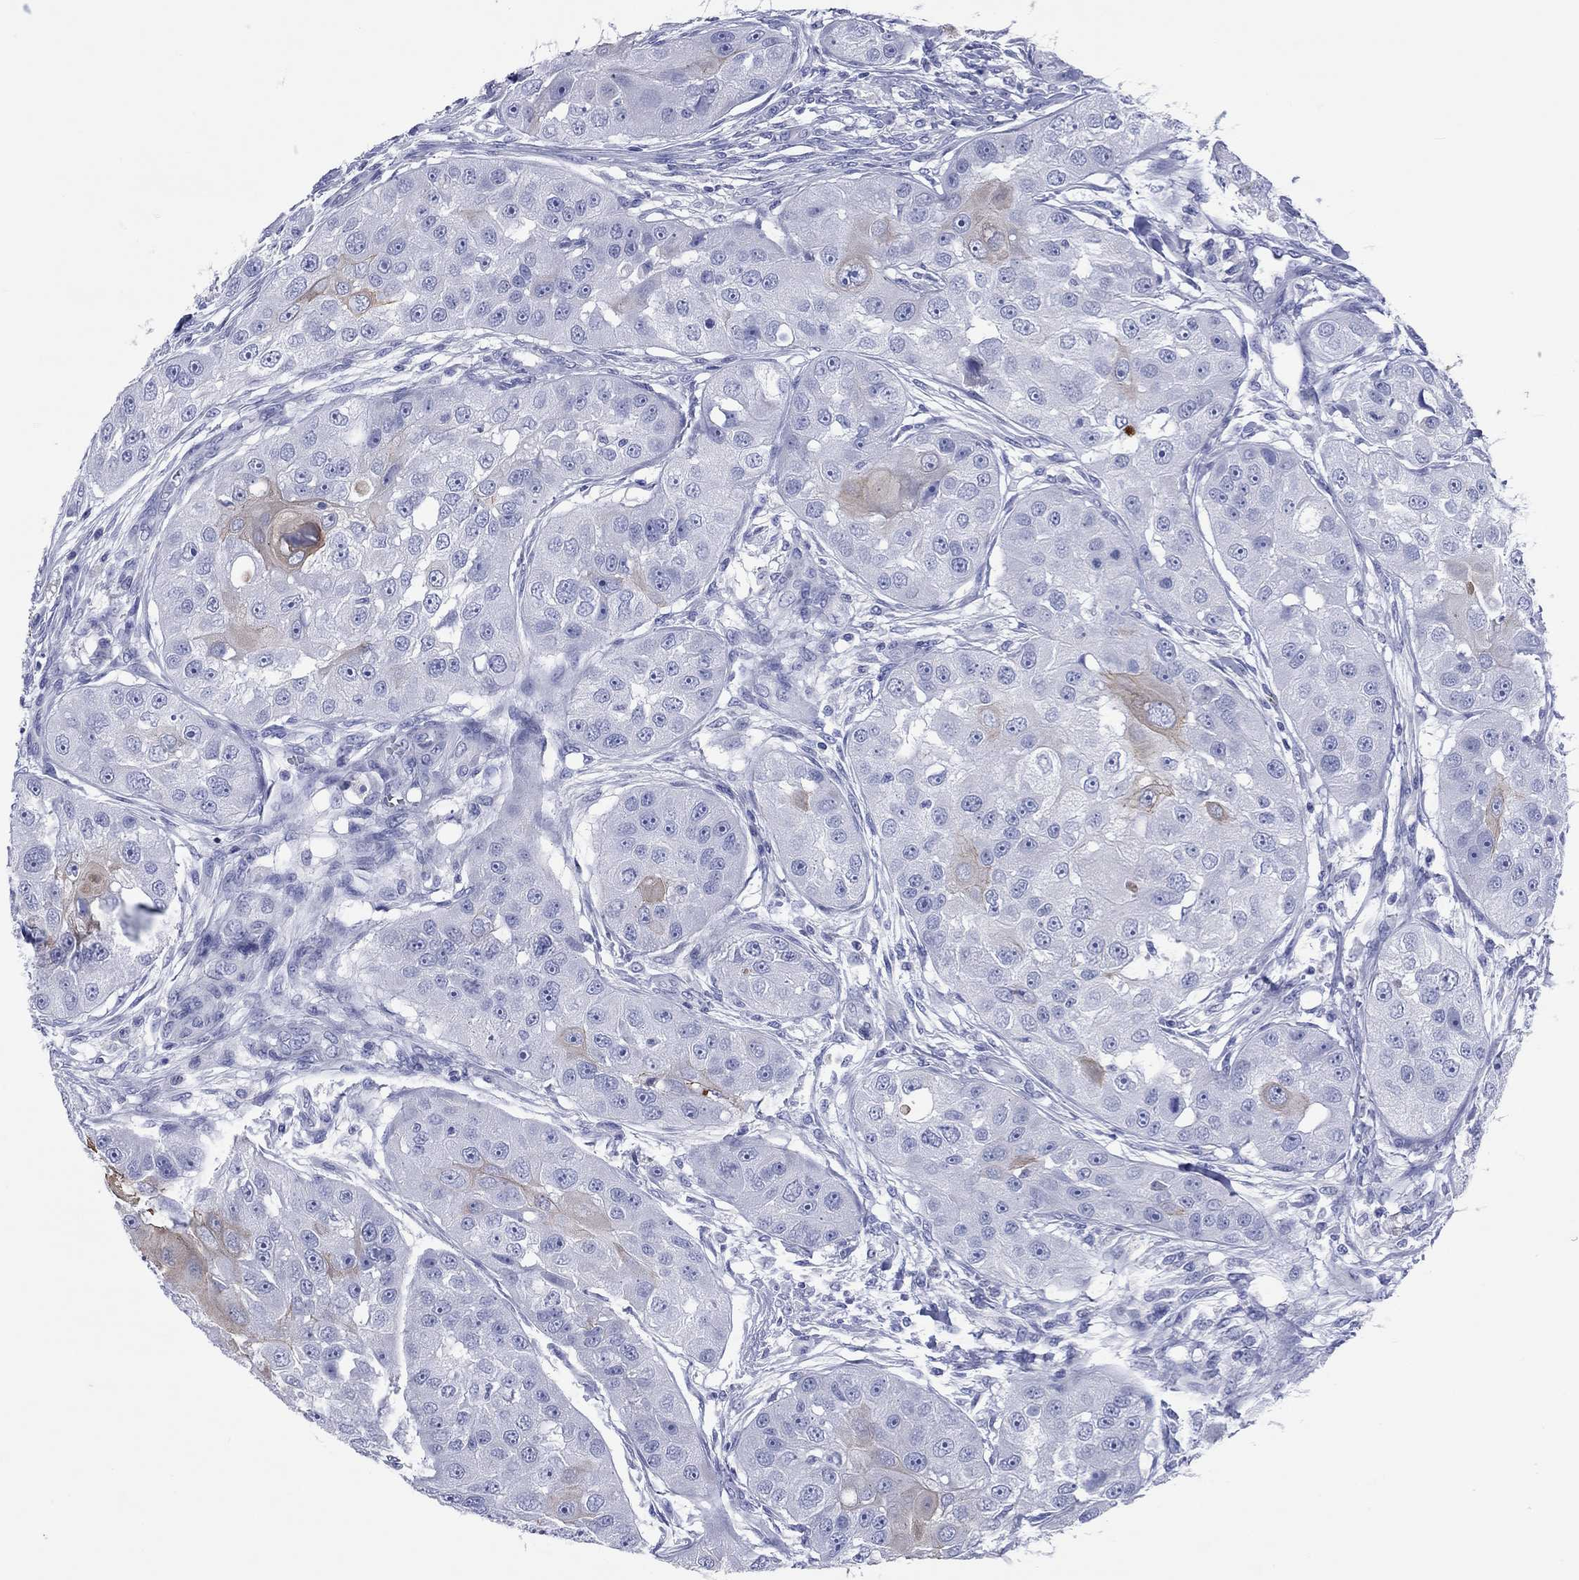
{"staining": {"intensity": "moderate", "quantity": "<25%", "location": "cytoplasmic/membranous"}, "tissue": "head and neck cancer", "cell_type": "Tumor cells", "image_type": "cancer", "snomed": [{"axis": "morphology", "description": "Squamous cell carcinoma, NOS"}, {"axis": "topography", "description": "Head-Neck"}], "caption": "Tumor cells reveal moderate cytoplasmic/membranous expression in approximately <25% of cells in head and neck squamous cell carcinoma. The protein is shown in brown color, while the nuclei are stained blue.", "gene": "CCNA1", "patient": {"sex": "male", "age": 51}}